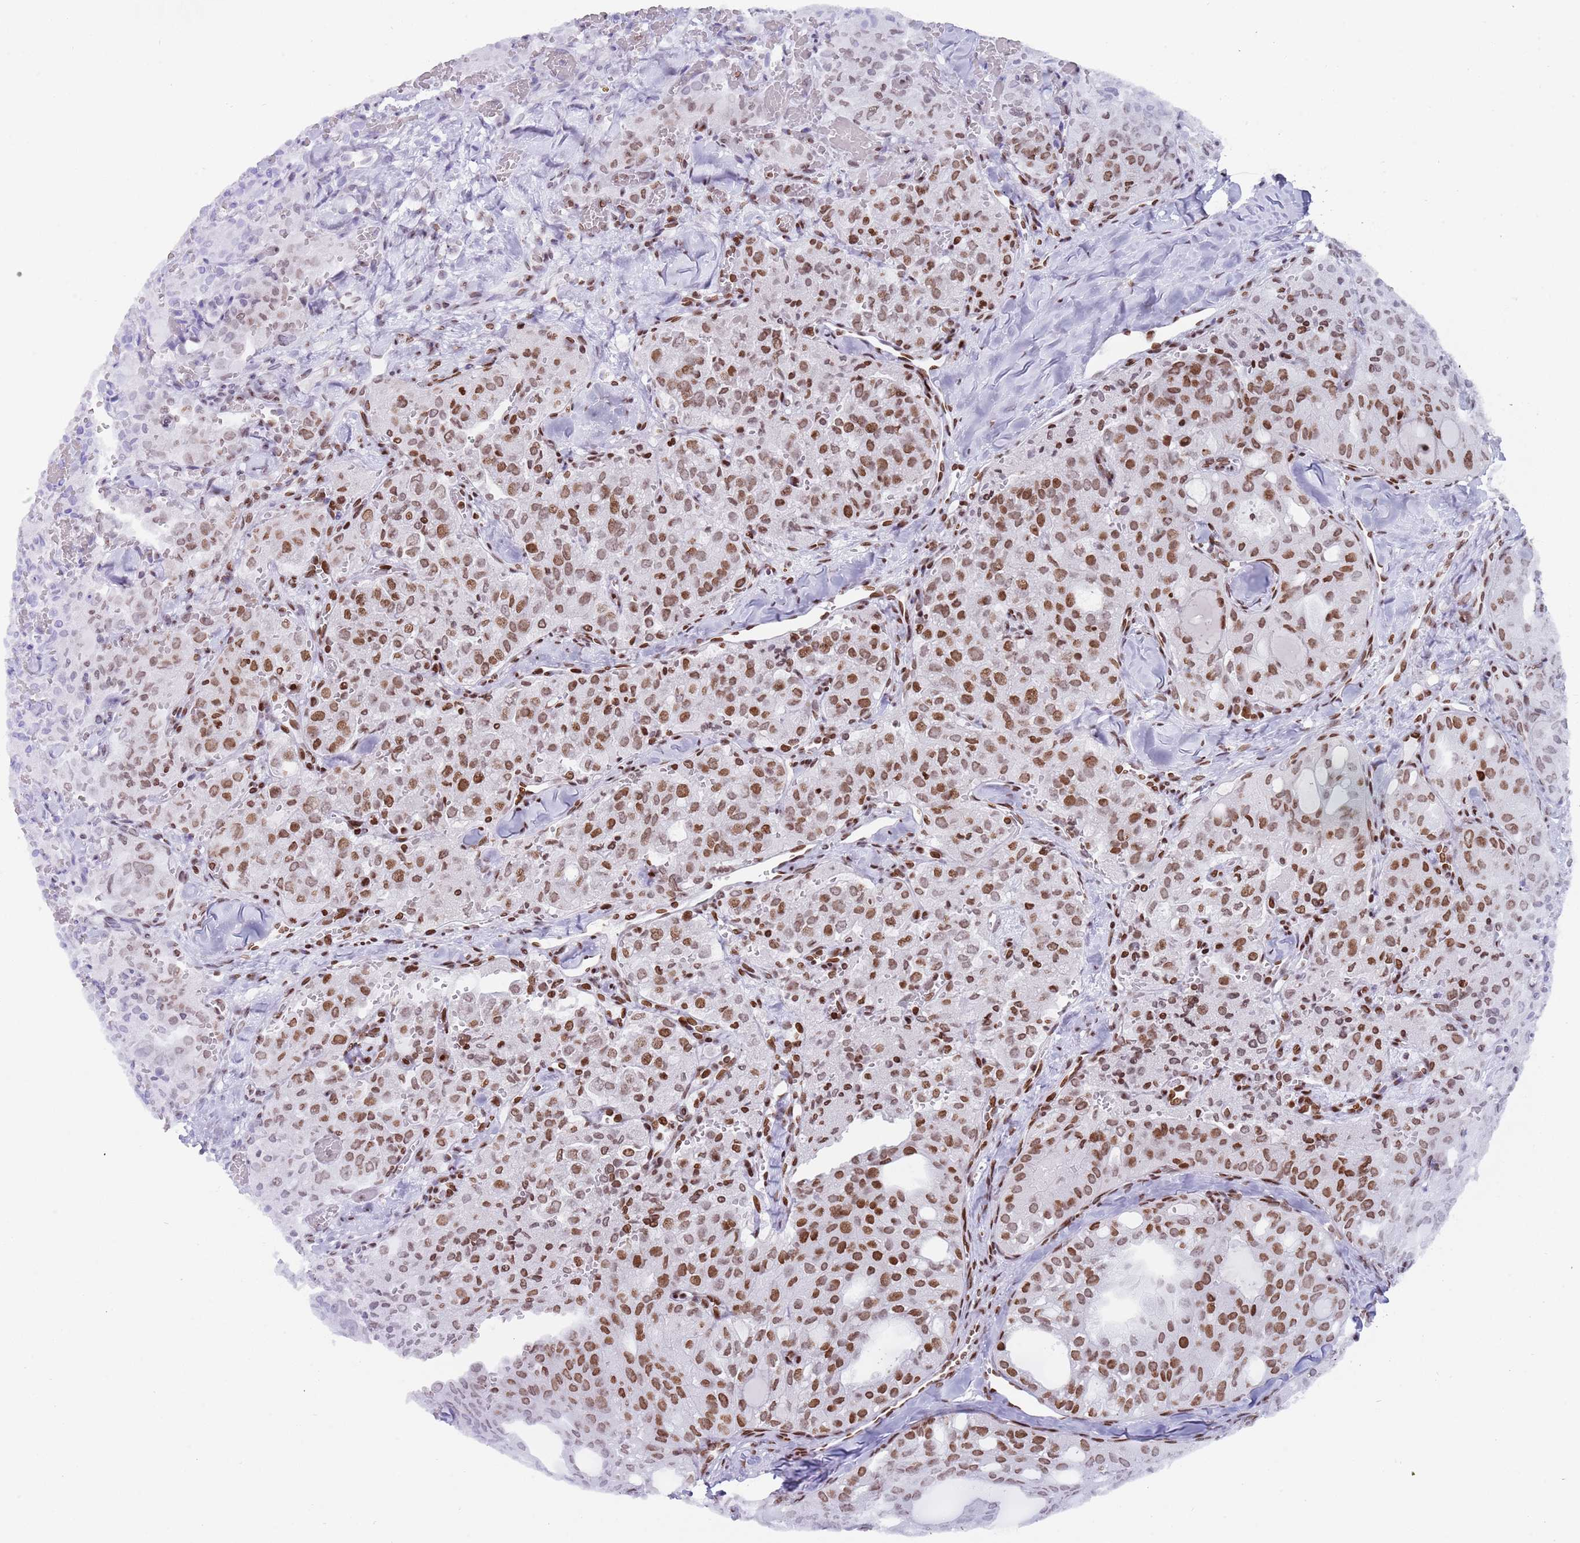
{"staining": {"intensity": "moderate", "quantity": "25%-75%", "location": "nuclear"}, "tissue": "thyroid cancer", "cell_type": "Tumor cells", "image_type": "cancer", "snomed": [{"axis": "morphology", "description": "Follicular adenoma carcinoma, NOS"}, {"axis": "topography", "description": "Thyroid gland"}], "caption": "A micrograph showing moderate nuclear positivity in approximately 25%-75% of tumor cells in follicular adenoma carcinoma (thyroid), as visualized by brown immunohistochemical staining.", "gene": "HDAC8", "patient": {"sex": "male", "age": 75}}